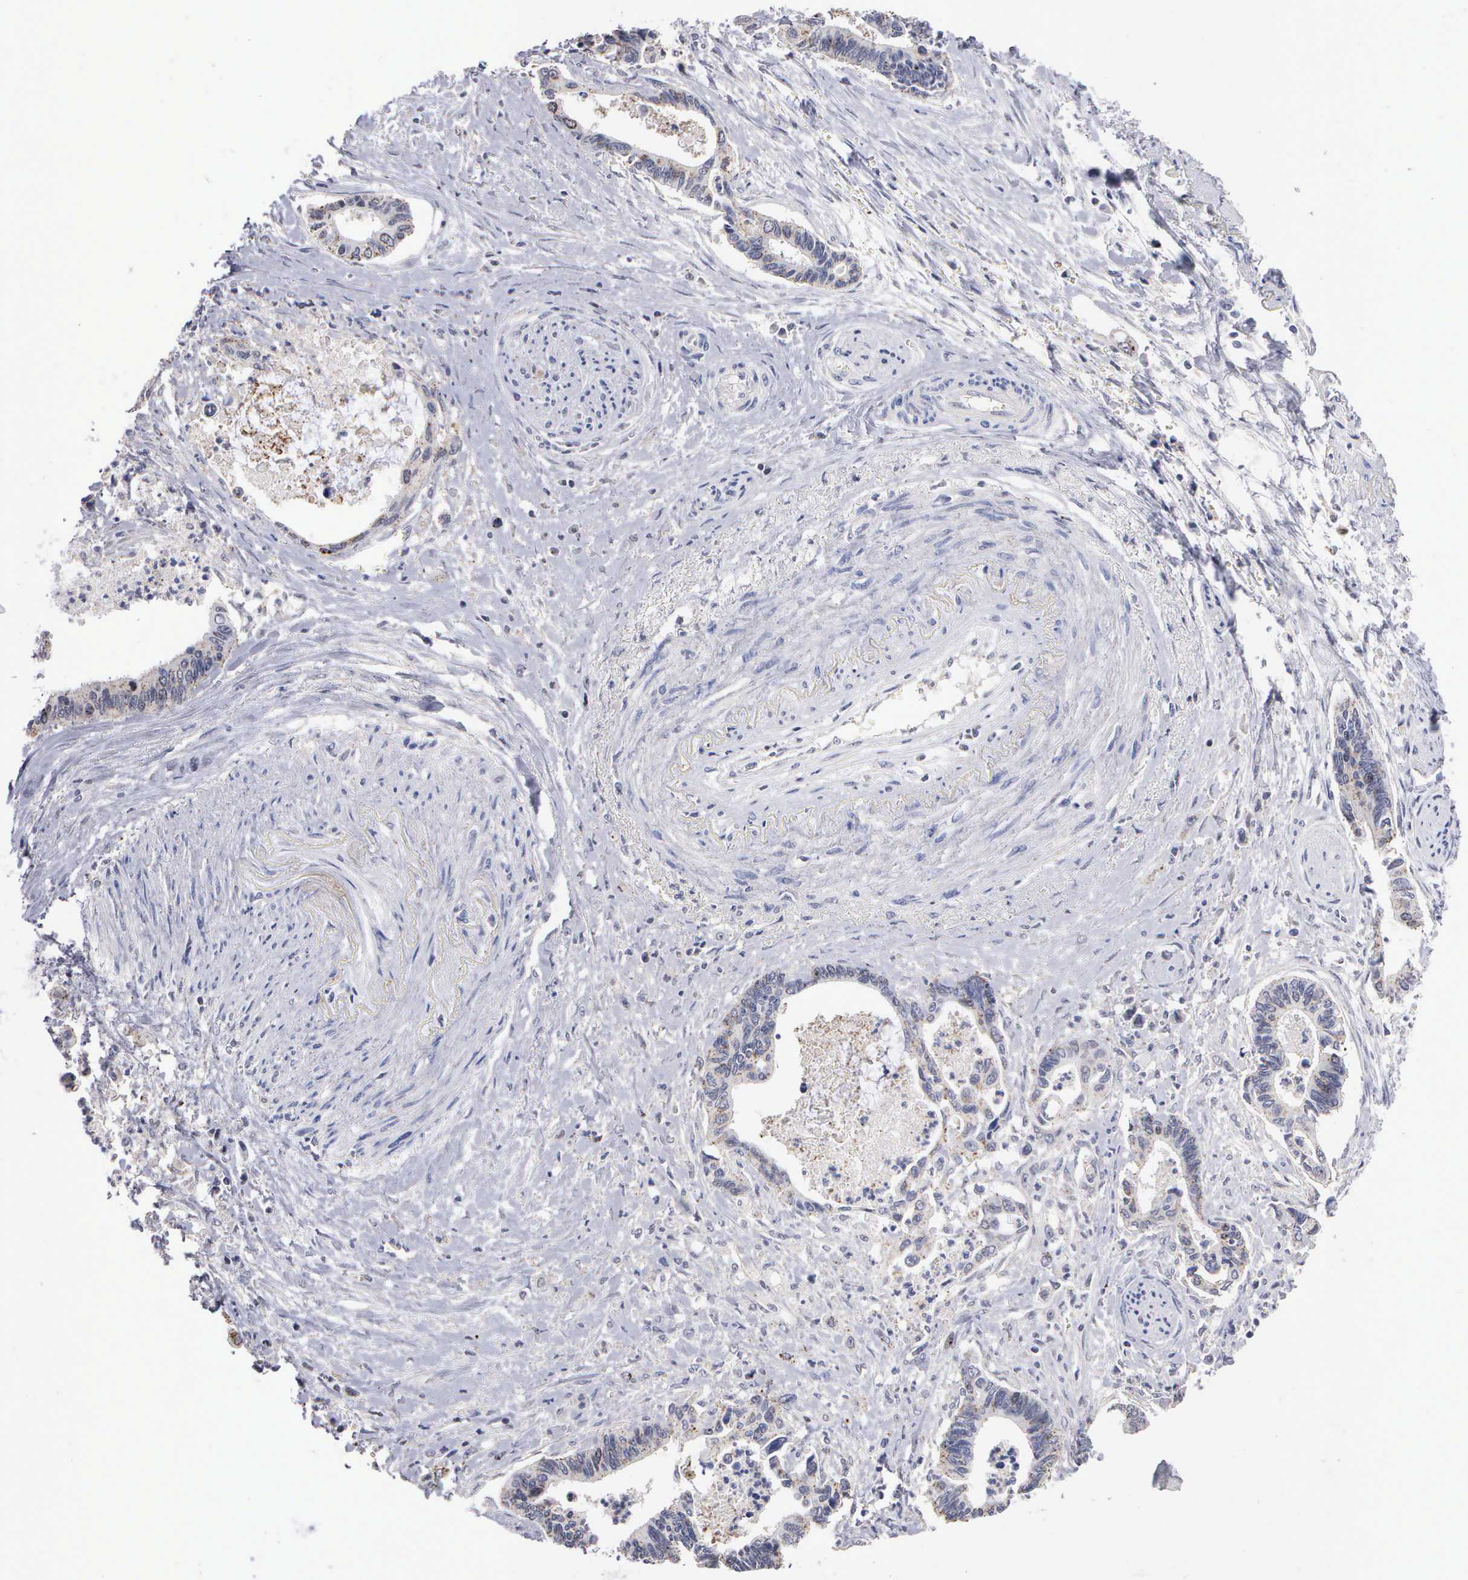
{"staining": {"intensity": "negative", "quantity": "none", "location": "none"}, "tissue": "pancreatic cancer", "cell_type": "Tumor cells", "image_type": "cancer", "snomed": [{"axis": "morphology", "description": "Adenocarcinoma, NOS"}, {"axis": "topography", "description": "Pancreas"}], "caption": "A histopathology image of human pancreatic cancer (adenocarcinoma) is negative for staining in tumor cells.", "gene": "KDM6A", "patient": {"sex": "female", "age": 70}}